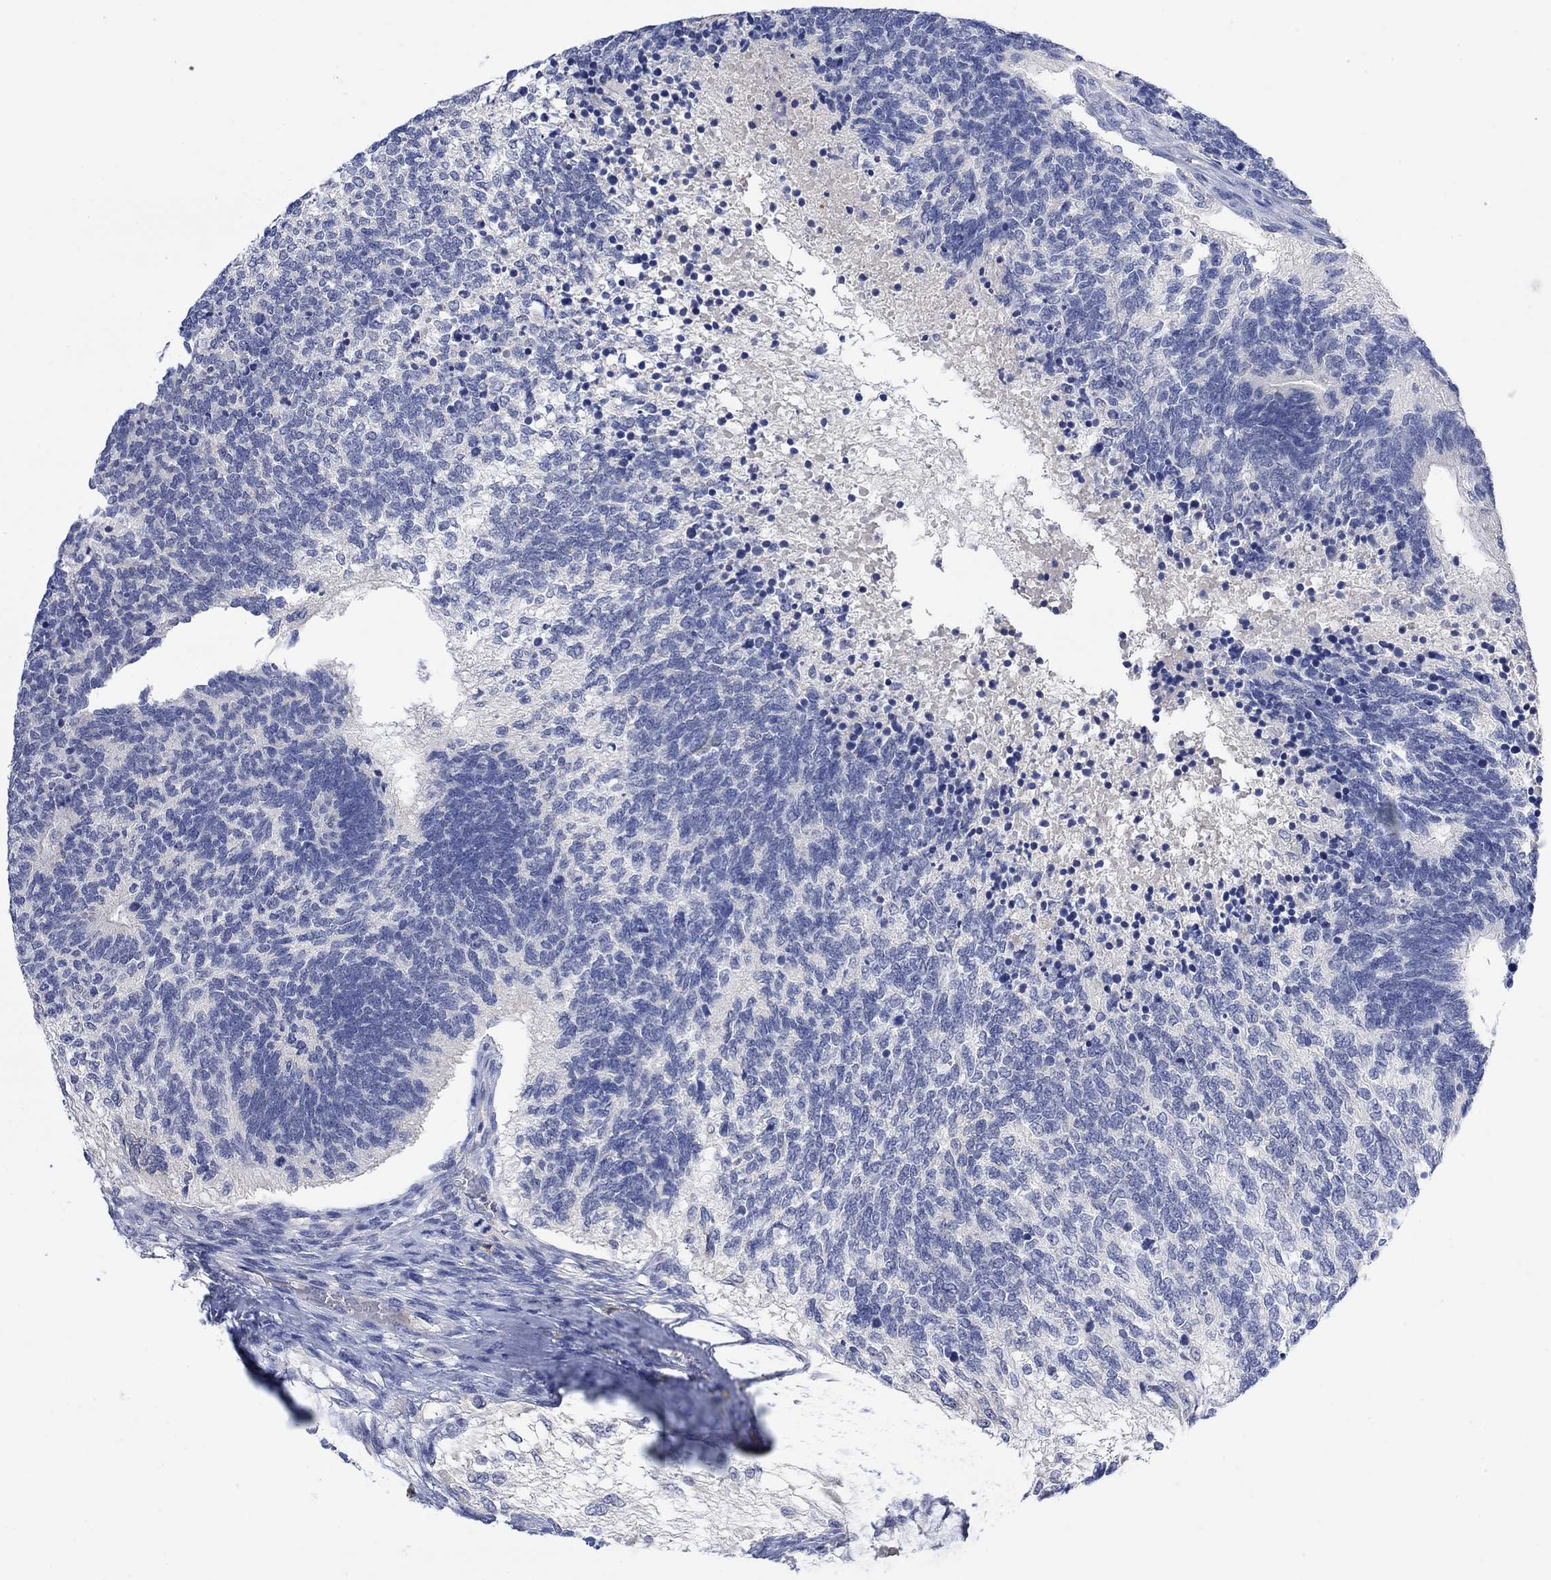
{"staining": {"intensity": "negative", "quantity": "none", "location": "none"}, "tissue": "testis cancer", "cell_type": "Tumor cells", "image_type": "cancer", "snomed": [{"axis": "morphology", "description": "Seminoma, NOS"}, {"axis": "morphology", "description": "Carcinoma, Embryonal, NOS"}, {"axis": "topography", "description": "Testis"}], "caption": "DAB immunohistochemical staining of human testis cancer (embryonal carcinoma) demonstrates no significant staining in tumor cells.", "gene": "FBP2", "patient": {"sex": "male", "age": 41}}